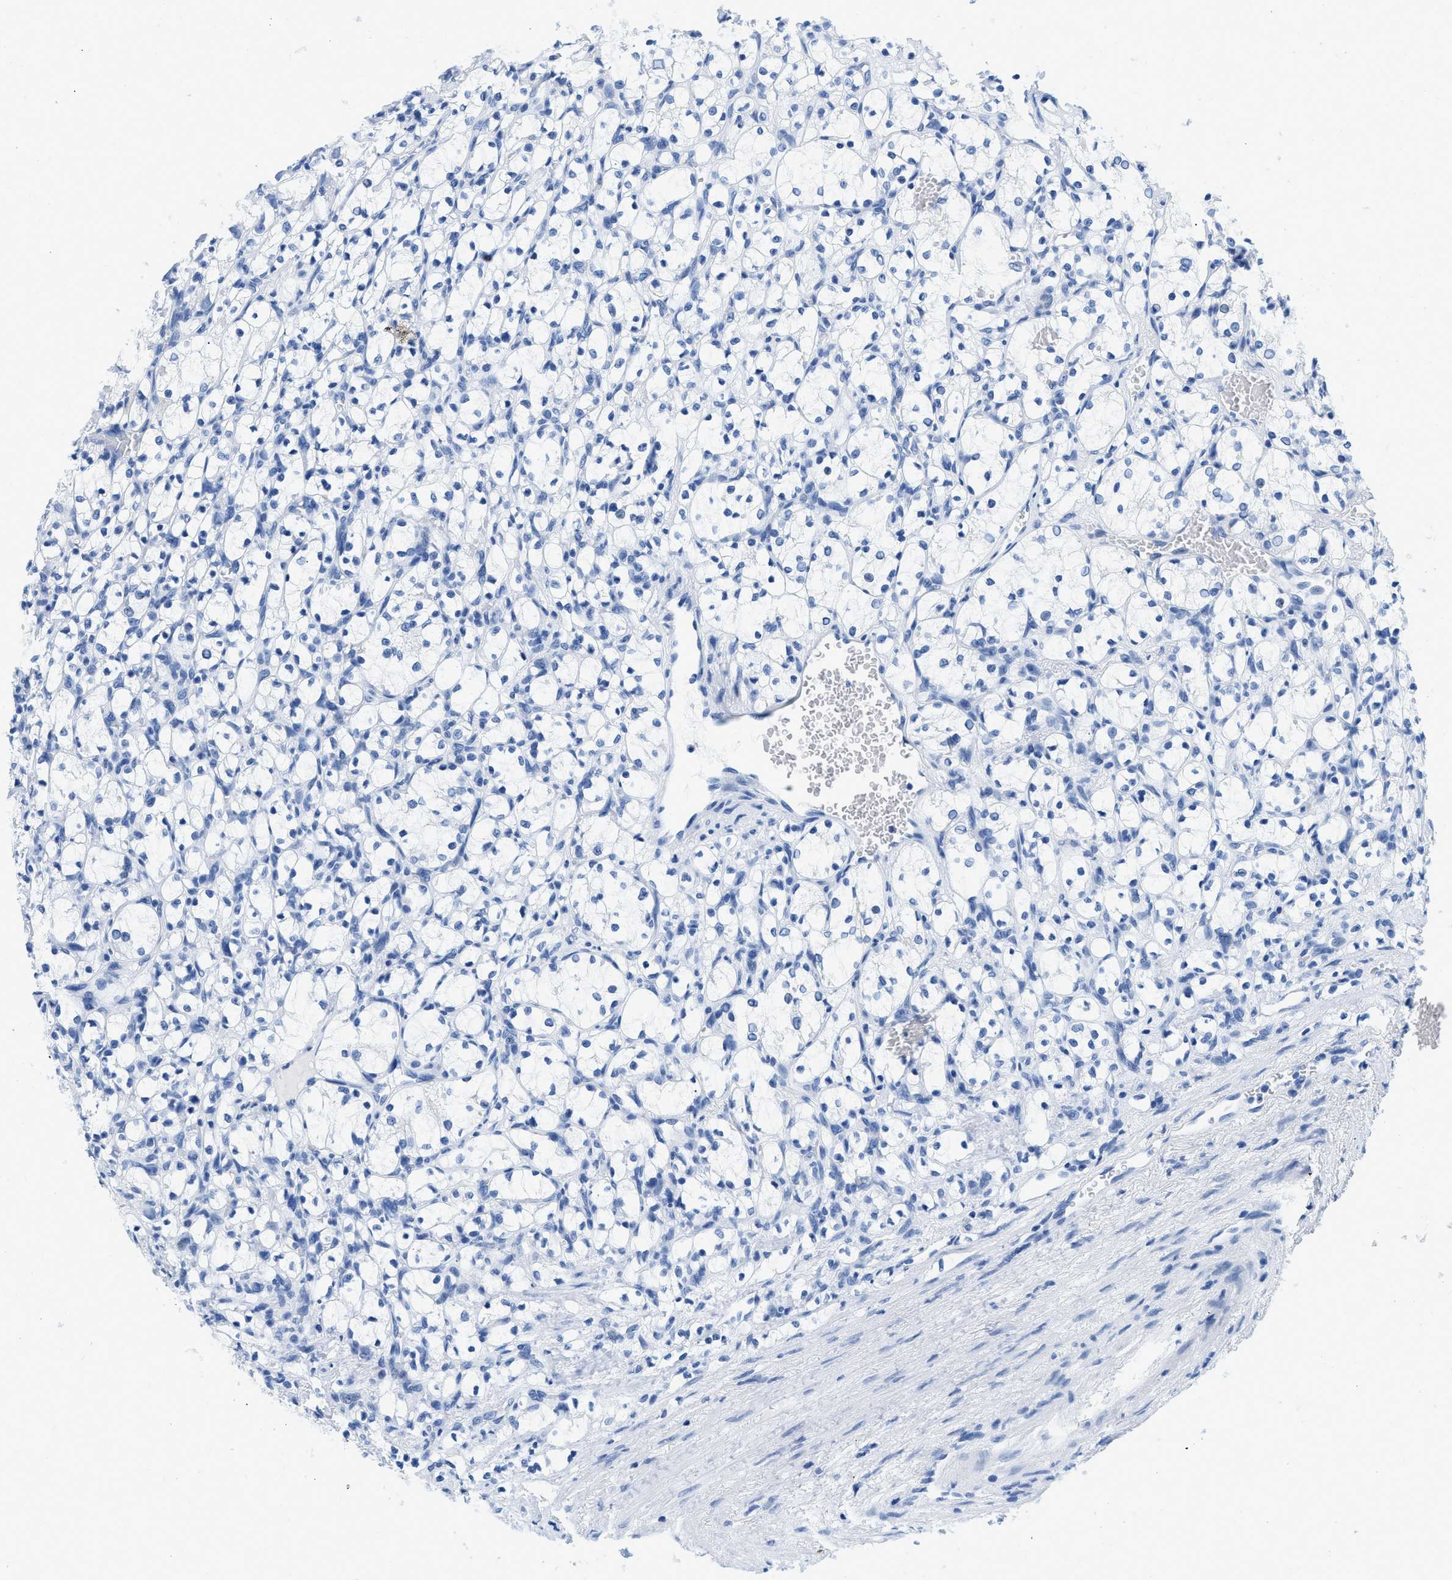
{"staining": {"intensity": "negative", "quantity": "none", "location": "none"}, "tissue": "renal cancer", "cell_type": "Tumor cells", "image_type": "cancer", "snomed": [{"axis": "morphology", "description": "Adenocarcinoma, NOS"}, {"axis": "topography", "description": "Kidney"}], "caption": "This micrograph is of renal cancer (adenocarcinoma) stained with immunohistochemistry (IHC) to label a protein in brown with the nuclei are counter-stained blue. There is no expression in tumor cells. Brightfield microscopy of immunohistochemistry (IHC) stained with DAB (3,3'-diaminobenzidine) (brown) and hematoxylin (blue), captured at high magnification.", "gene": "GSN", "patient": {"sex": "female", "age": 69}}